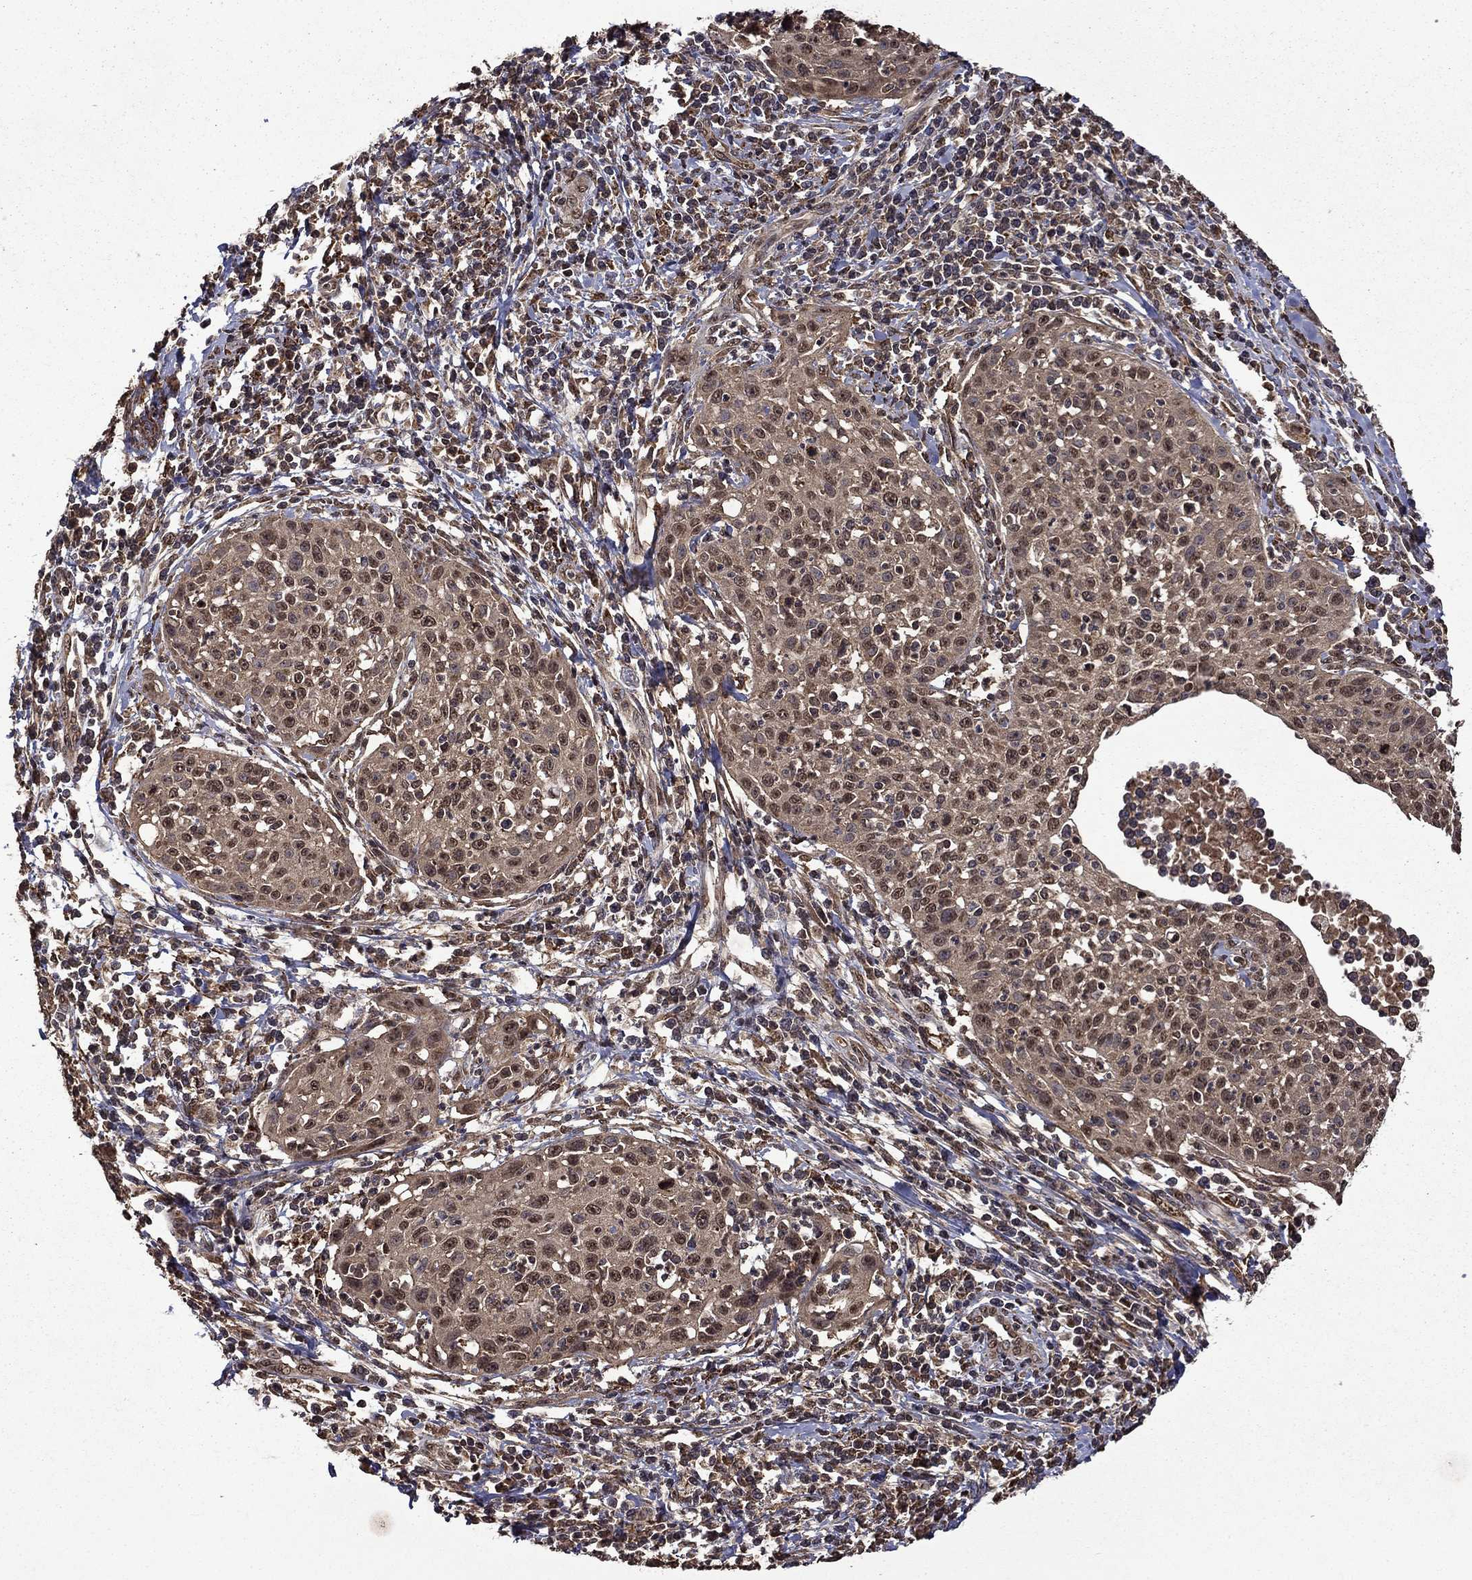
{"staining": {"intensity": "moderate", "quantity": ">75%", "location": "cytoplasmic/membranous,nuclear"}, "tissue": "cervical cancer", "cell_type": "Tumor cells", "image_type": "cancer", "snomed": [{"axis": "morphology", "description": "Squamous cell carcinoma, NOS"}, {"axis": "topography", "description": "Cervix"}], "caption": "Immunohistochemical staining of cervical cancer exhibits medium levels of moderate cytoplasmic/membranous and nuclear protein expression in approximately >75% of tumor cells.", "gene": "ITM2B", "patient": {"sex": "female", "age": 26}}